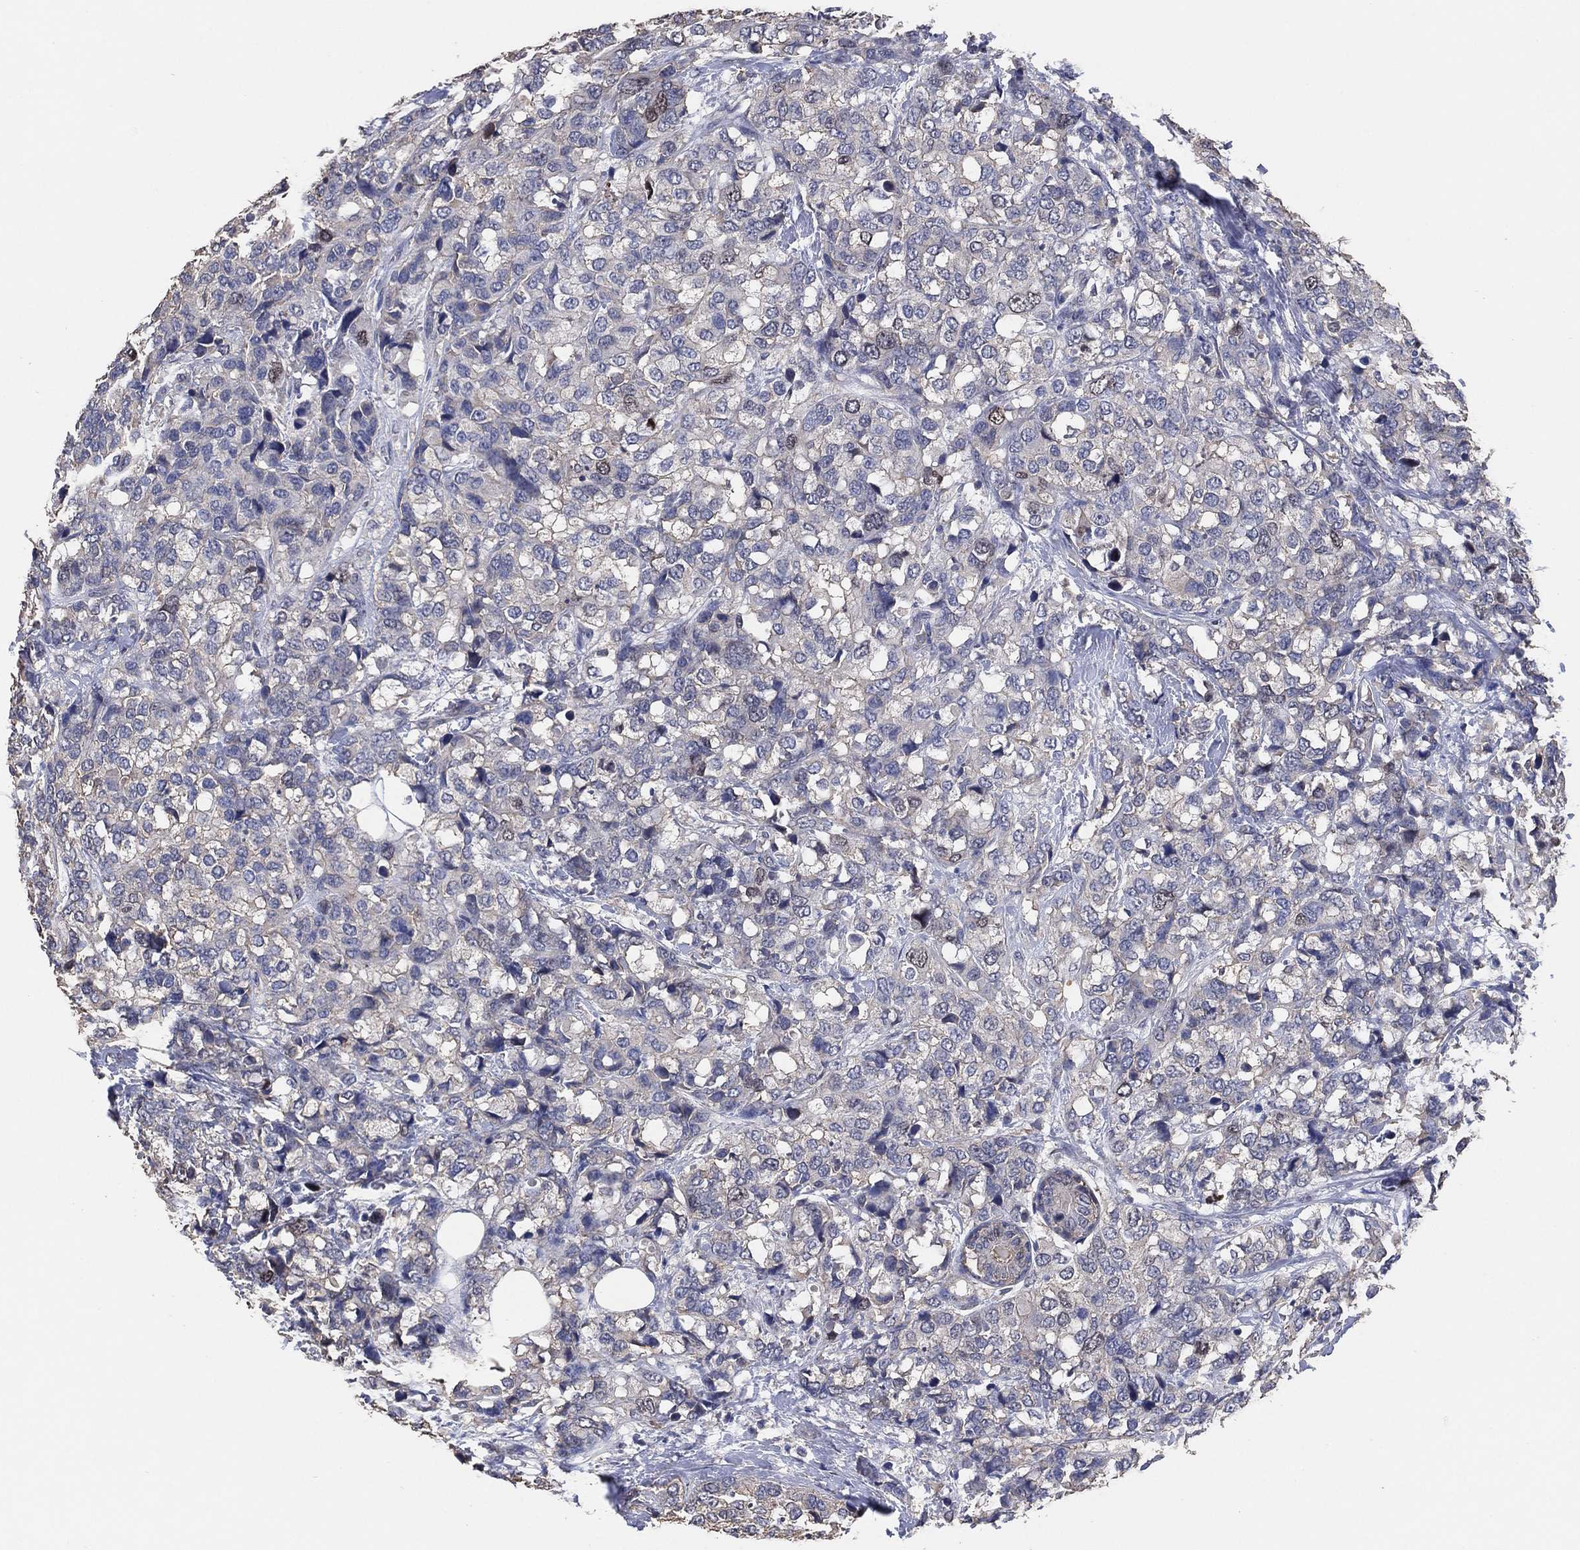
{"staining": {"intensity": "negative", "quantity": "none", "location": "none"}, "tissue": "breast cancer", "cell_type": "Tumor cells", "image_type": "cancer", "snomed": [{"axis": "morphology", "description": "Lobular carcinoma"}, {"axis": "topography", "description": "Breast"}], "caption": "Immunohistochemistry (IHC) image of neoplastic tissue: human lobular carcinoma (breast) stained with DAB reveals no significant protein positivity in tumor cells.", "gene": "KLK5", "patient": {"sex": "female", "age": 59}}